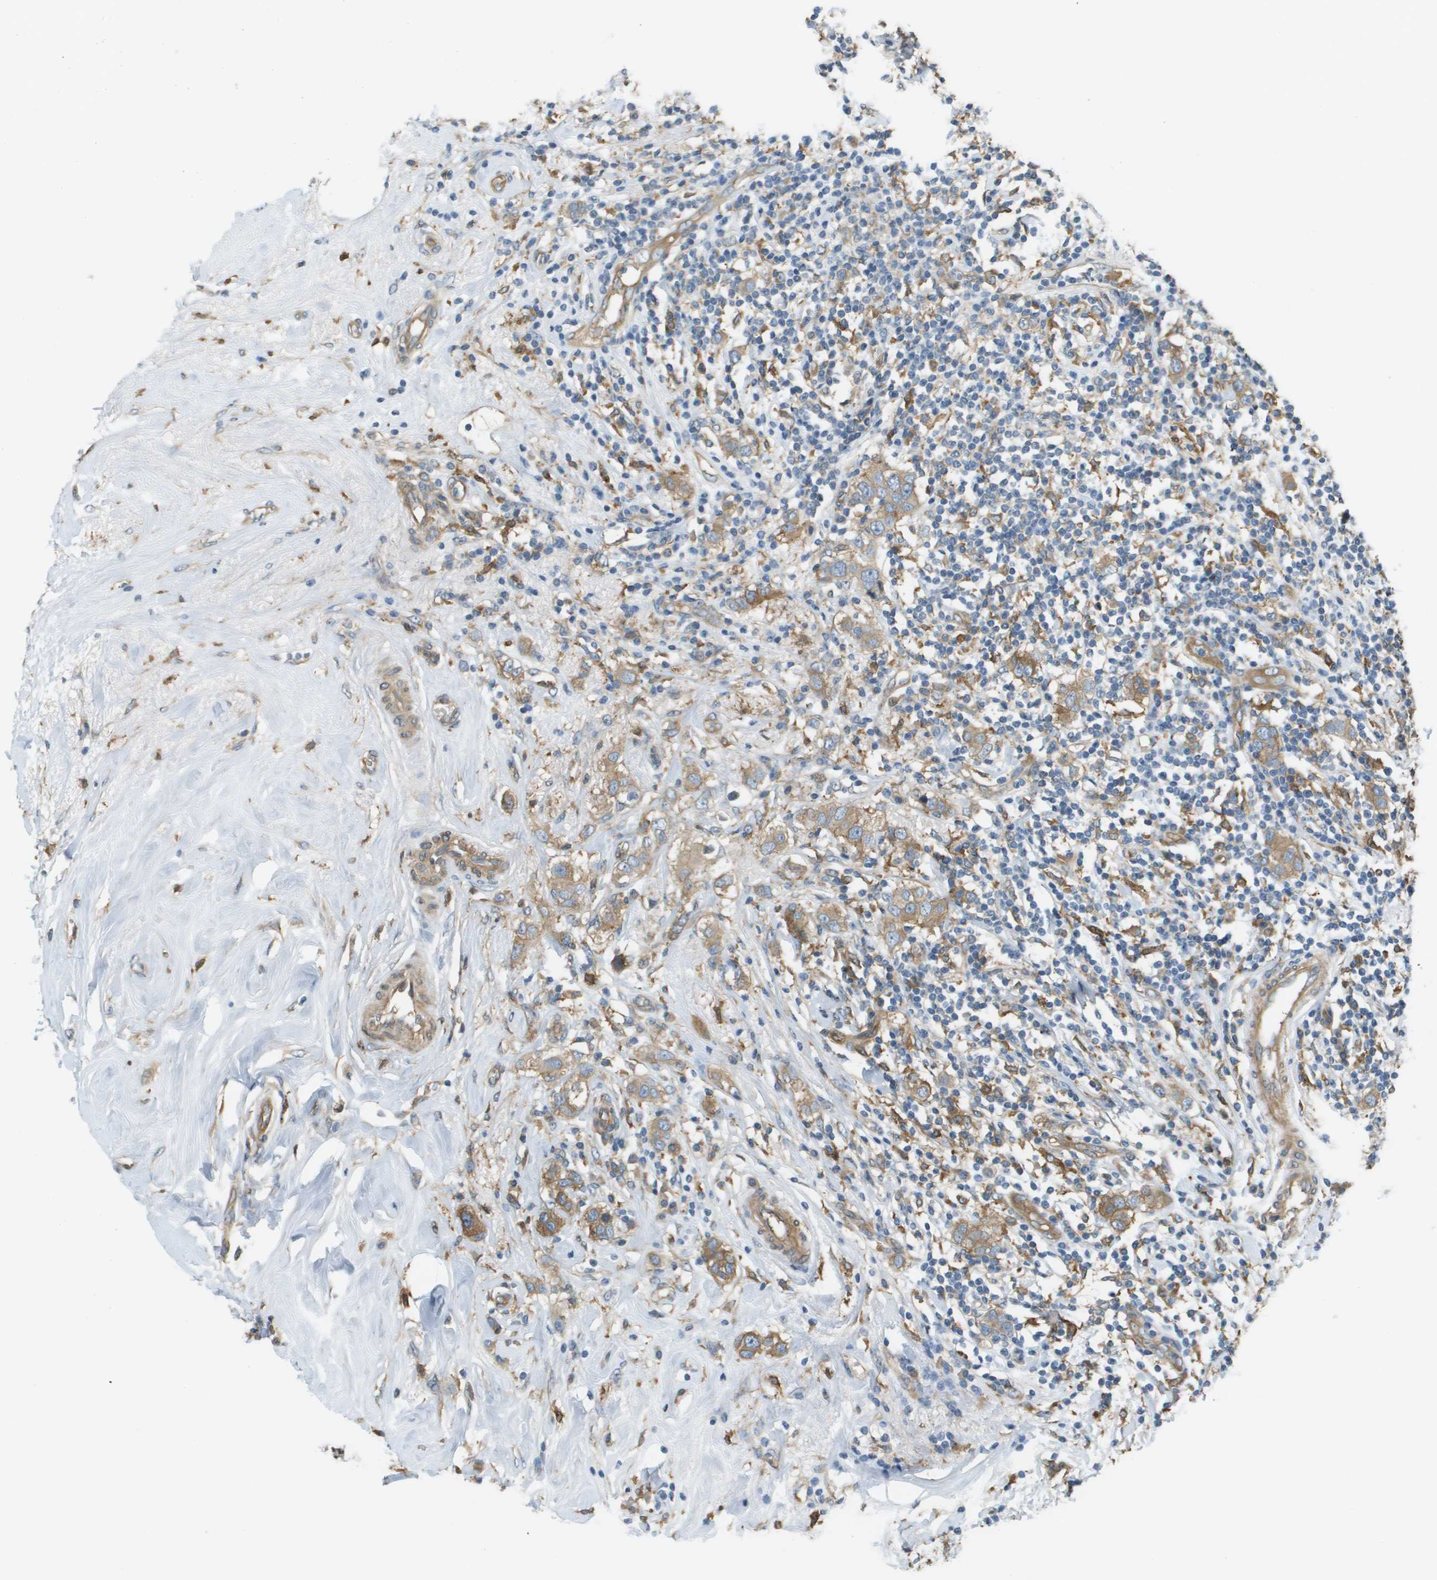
{"staining": {"intensity": "moderate", "quantity": ">75%", "location": "cytoplasmic/membranous"}, "tissue": "breast cancer", "cell_type": "Tumor cells", "image_type": "cancer", "snomed": [{"axis": "morphology", "description": "Duct carcinoma"}, {"axis": "topography", "description": "Breast"}], "caption": "High-power microscopy captured an immunohistochemistry (IHC) image of breast cancer (intraductal carcinoma), revealing moderate cytoplasmic/membranous expression in about >75% of tumor cells. Immunohistochemistry (ihc) stains the protein of interest in brown and the nuclei are stained blue.", "gene": "CORO1B", "patient": {"sex": "female", "age": 50}}